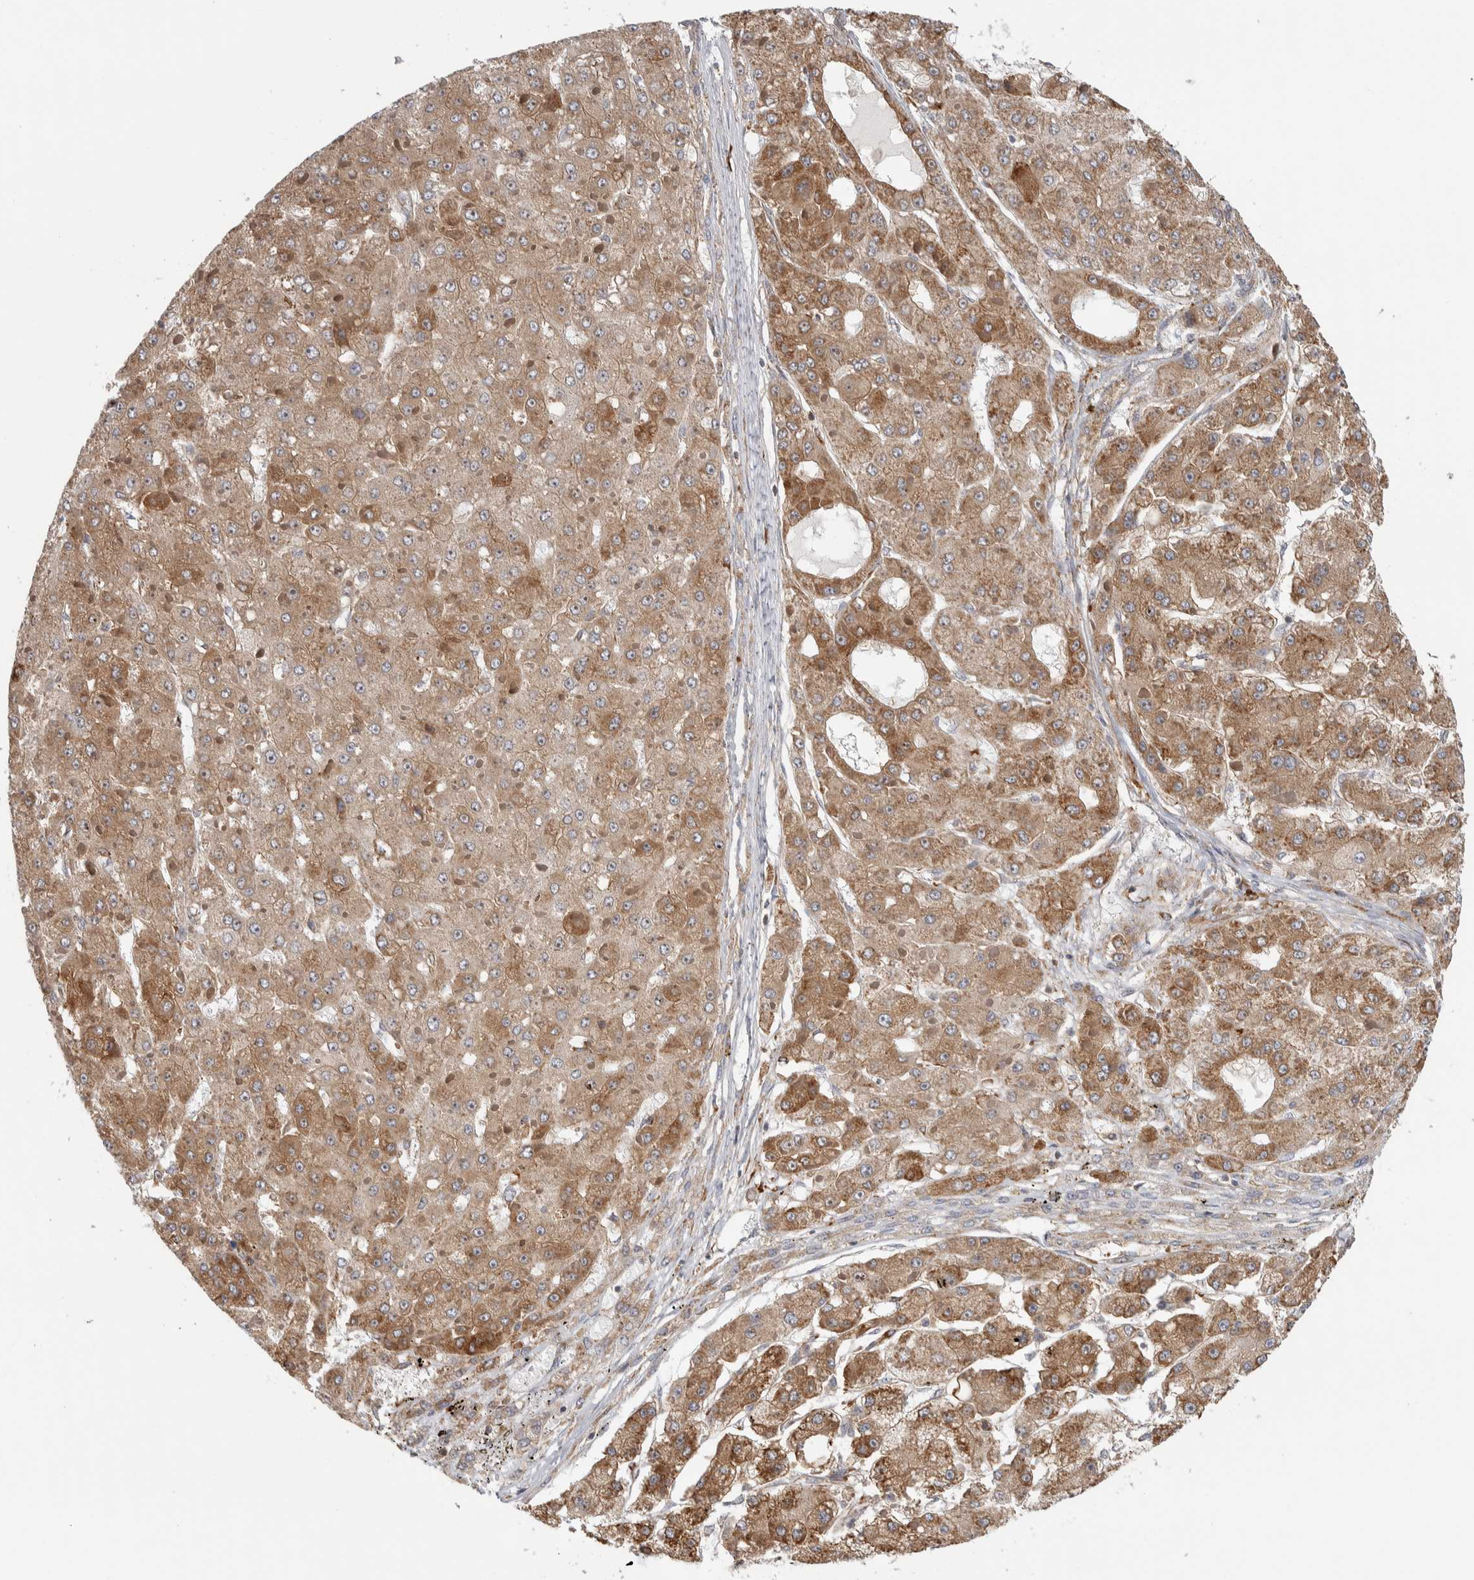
{"staining": {"intensity": "moderate", "quantity": ">75%", "location": "cytoplasmic/membranous"}, "tissue": "liver cancer", "cell_type": "Tumor cells", "image_type": "cancer", "snomed": [{"axis": "morphology", "description": "Carcinoma, Hepatocellular, NOS"}, {"axis": "topography", "description": "Liver"}], "caption": "Protein expression analysis of liver cancer (hepatocellular carcinoma) displays moderate cytoplasmic/membranous staining in about >75% of tumor cells.", "gene": "EIF3H", "patient": {"sex": "female", "age": 73}}